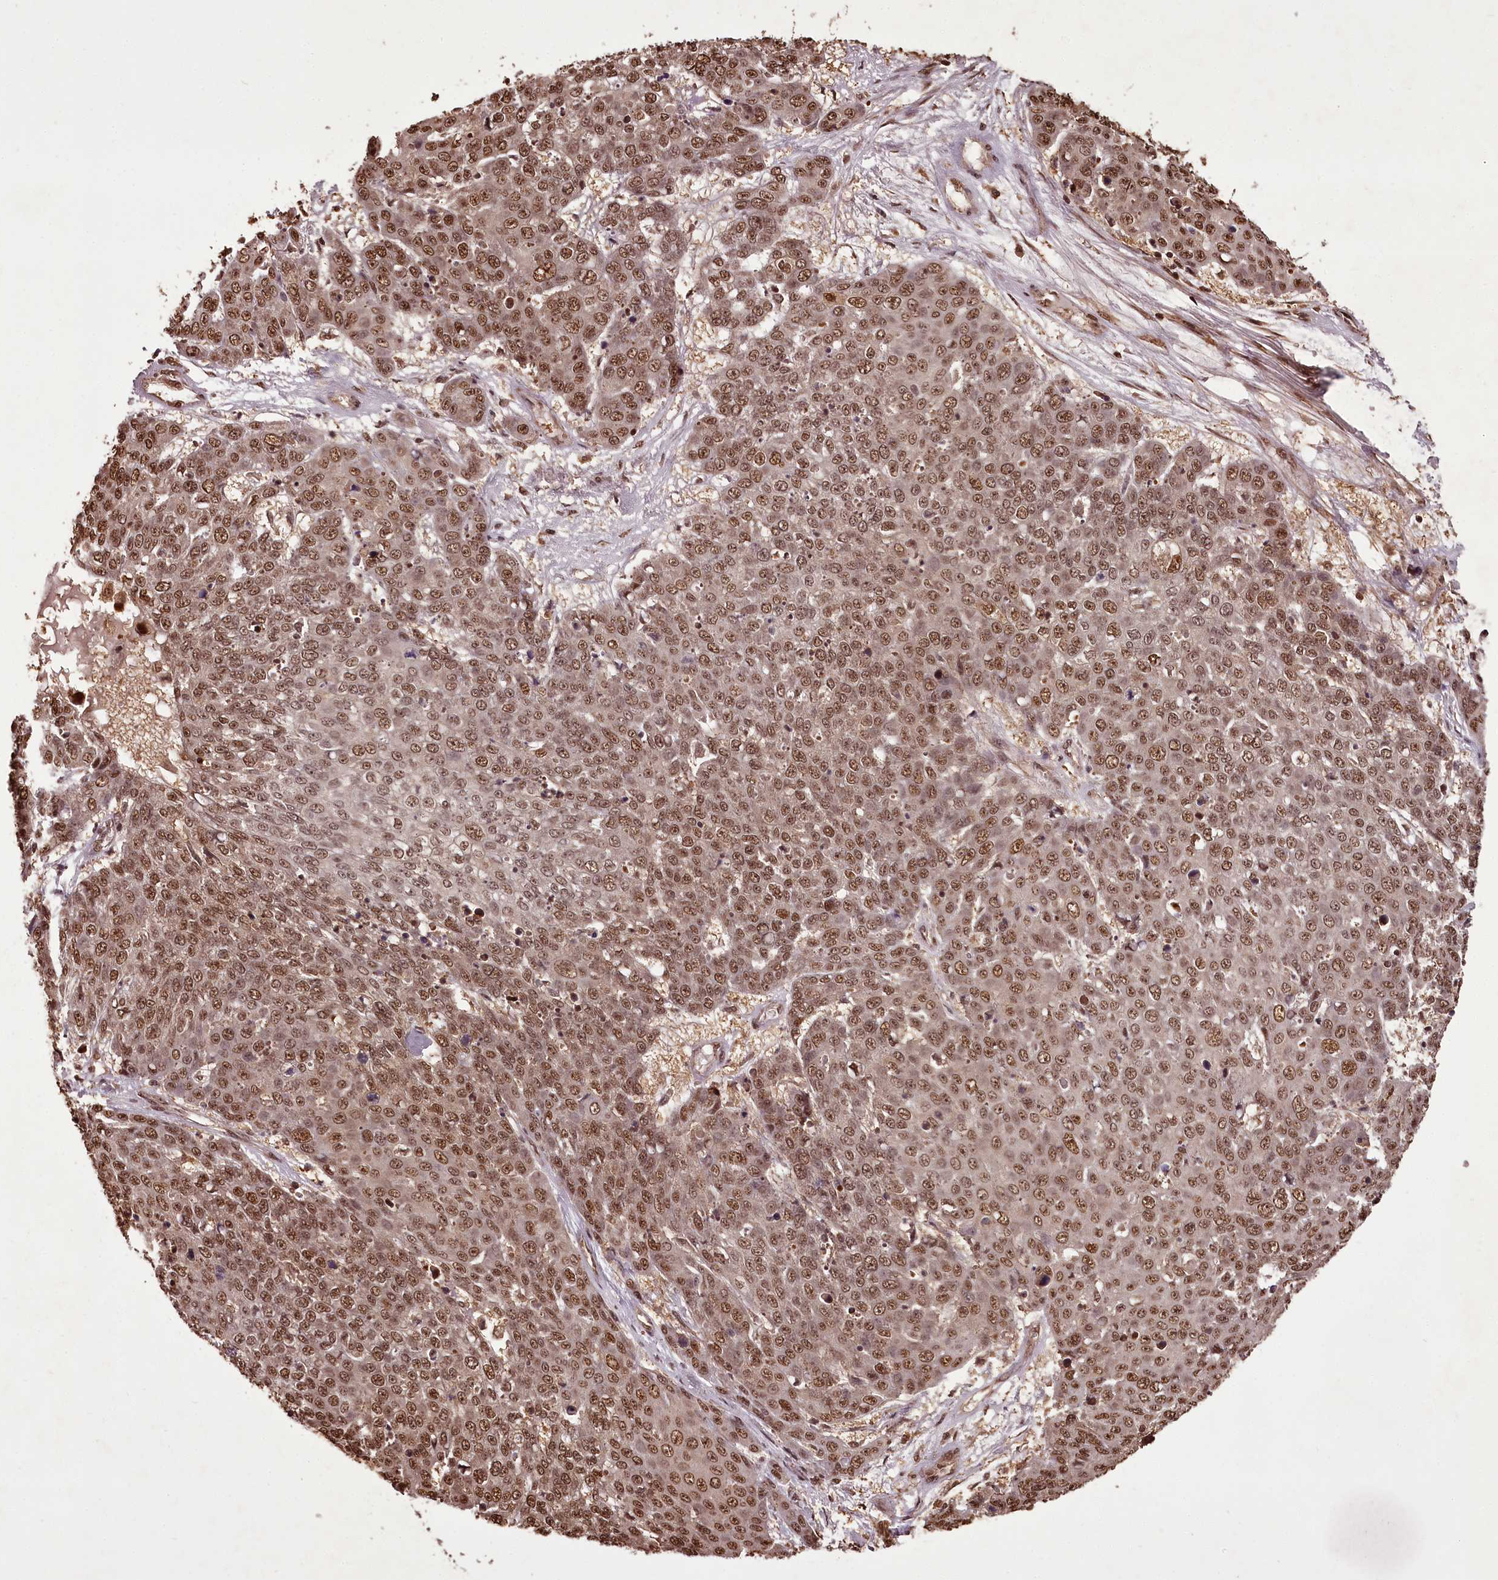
{"staining": {"intensity": "moderate", "quantity": ">75%", "location": "nuclear"}, "tissue": "skin cancer", "cell_type": "Tumor cells", "image_type": "cancer", "snomed": [{"axis": "morphology", "description": "Squamous cell carcinoma, NOS"}, {"axis": "topography", "description": "Skin"}], "caption": "High-magnification brightfield microscopy of skin squamous cell carcinoma stained with DAB (brown) and counterstained with hematoxylin (blue). tumor cells exhibit moderate nuclear expression is seen in approximately>75% of cells.", "gene": "NPRL2", "patient": {"sex": "male", "age": 71}}